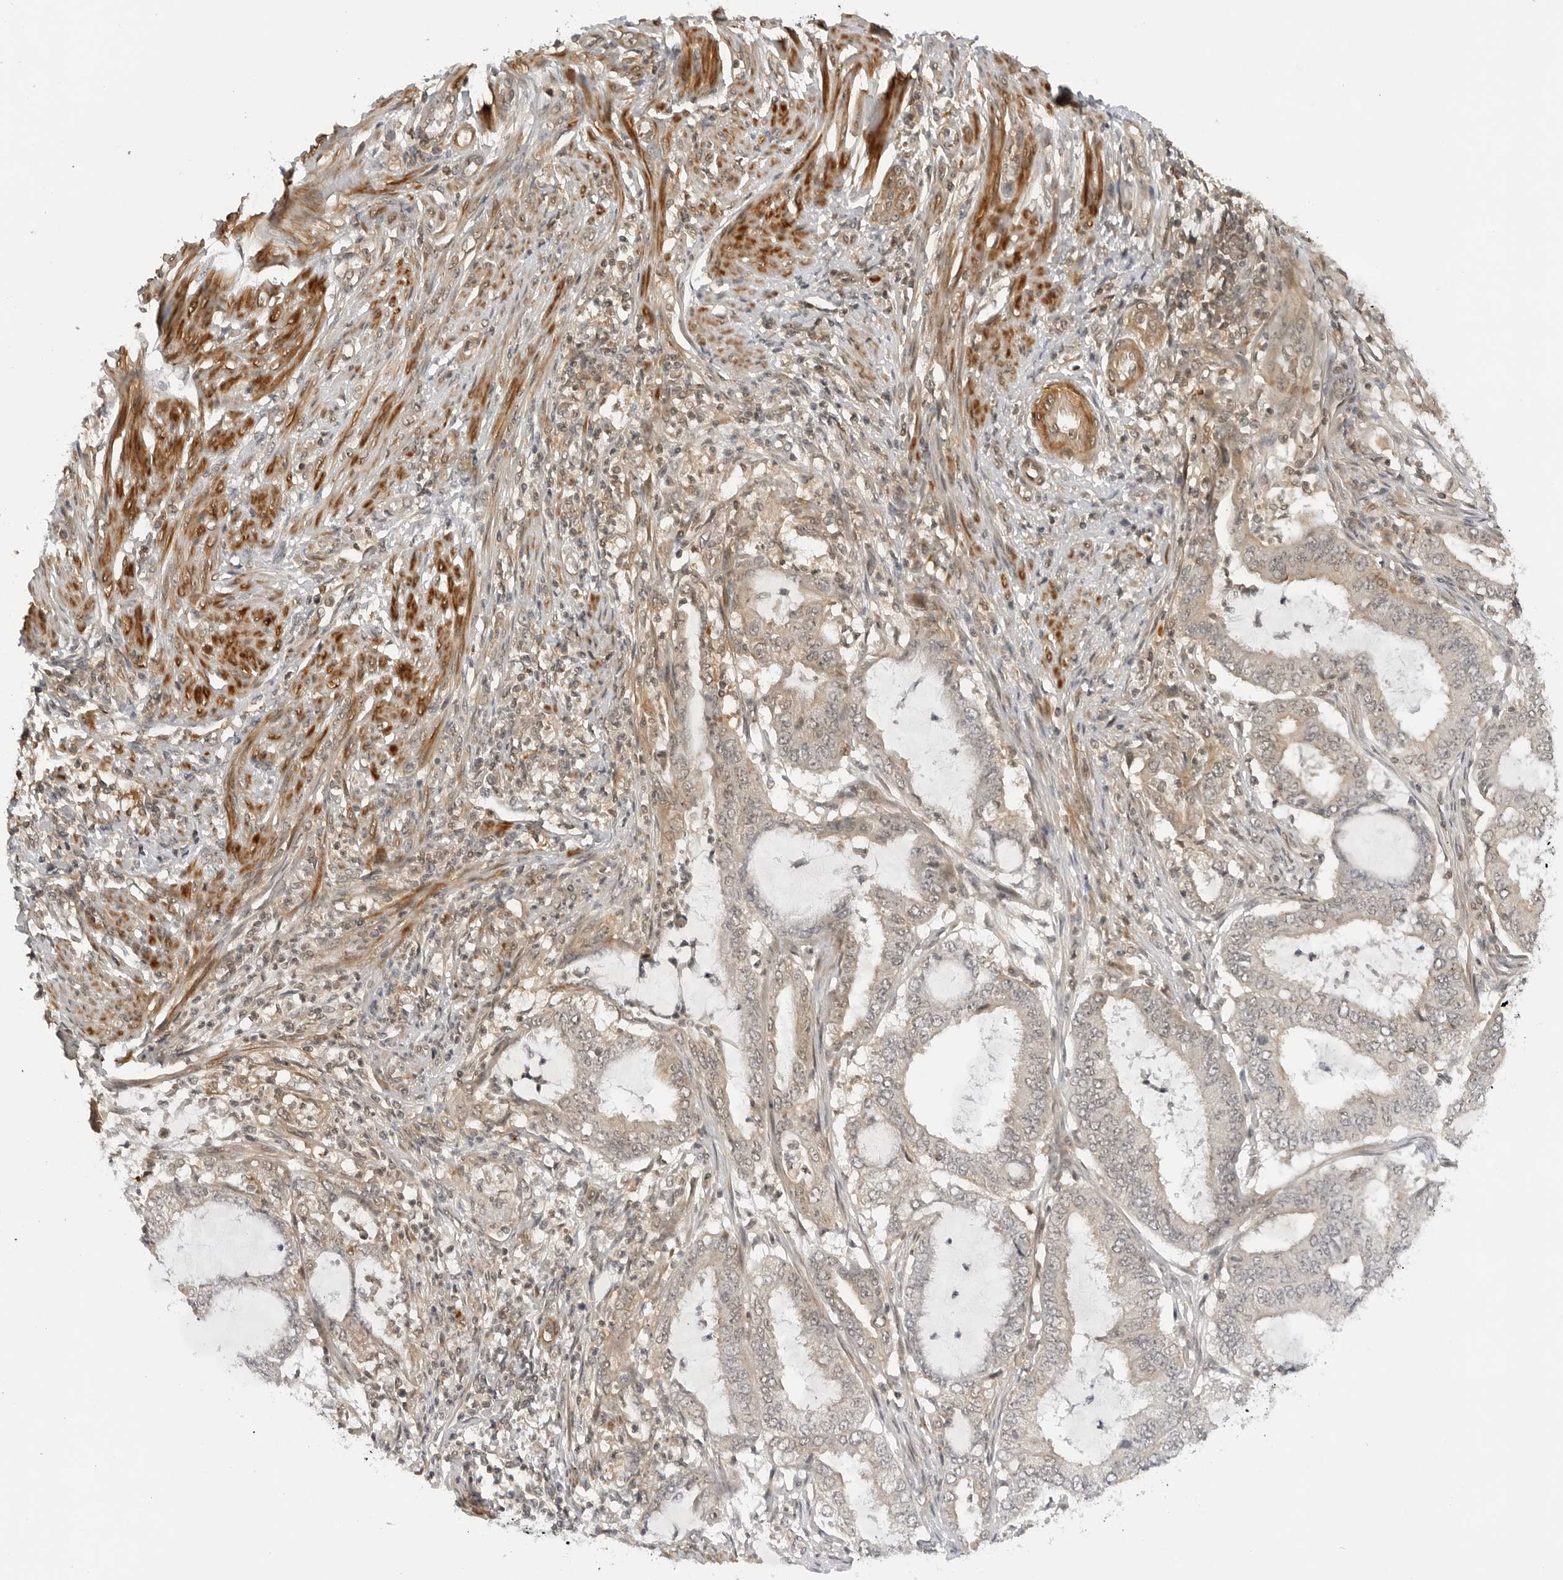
{"staining": {"intensity": "weak", "quantity": "<25%", "location": "cytoplasmic/membranous"}, "tissue": "endometrial cancer", "cell_type": "Tumor cells", "image_type": "cancer", "snomed": [{"axis": "morphology", "description": "Adenocarcinoma, NOS"}, {"axis": "topography", "description": "Endometrium"}], "caption": "Protein analysis of endometrial cancer (adenocarcinoma) exhibits no significant staining in tumor cells.", "gene": "MAP2K5", "patient": {"sex": "female", "age": 51}}